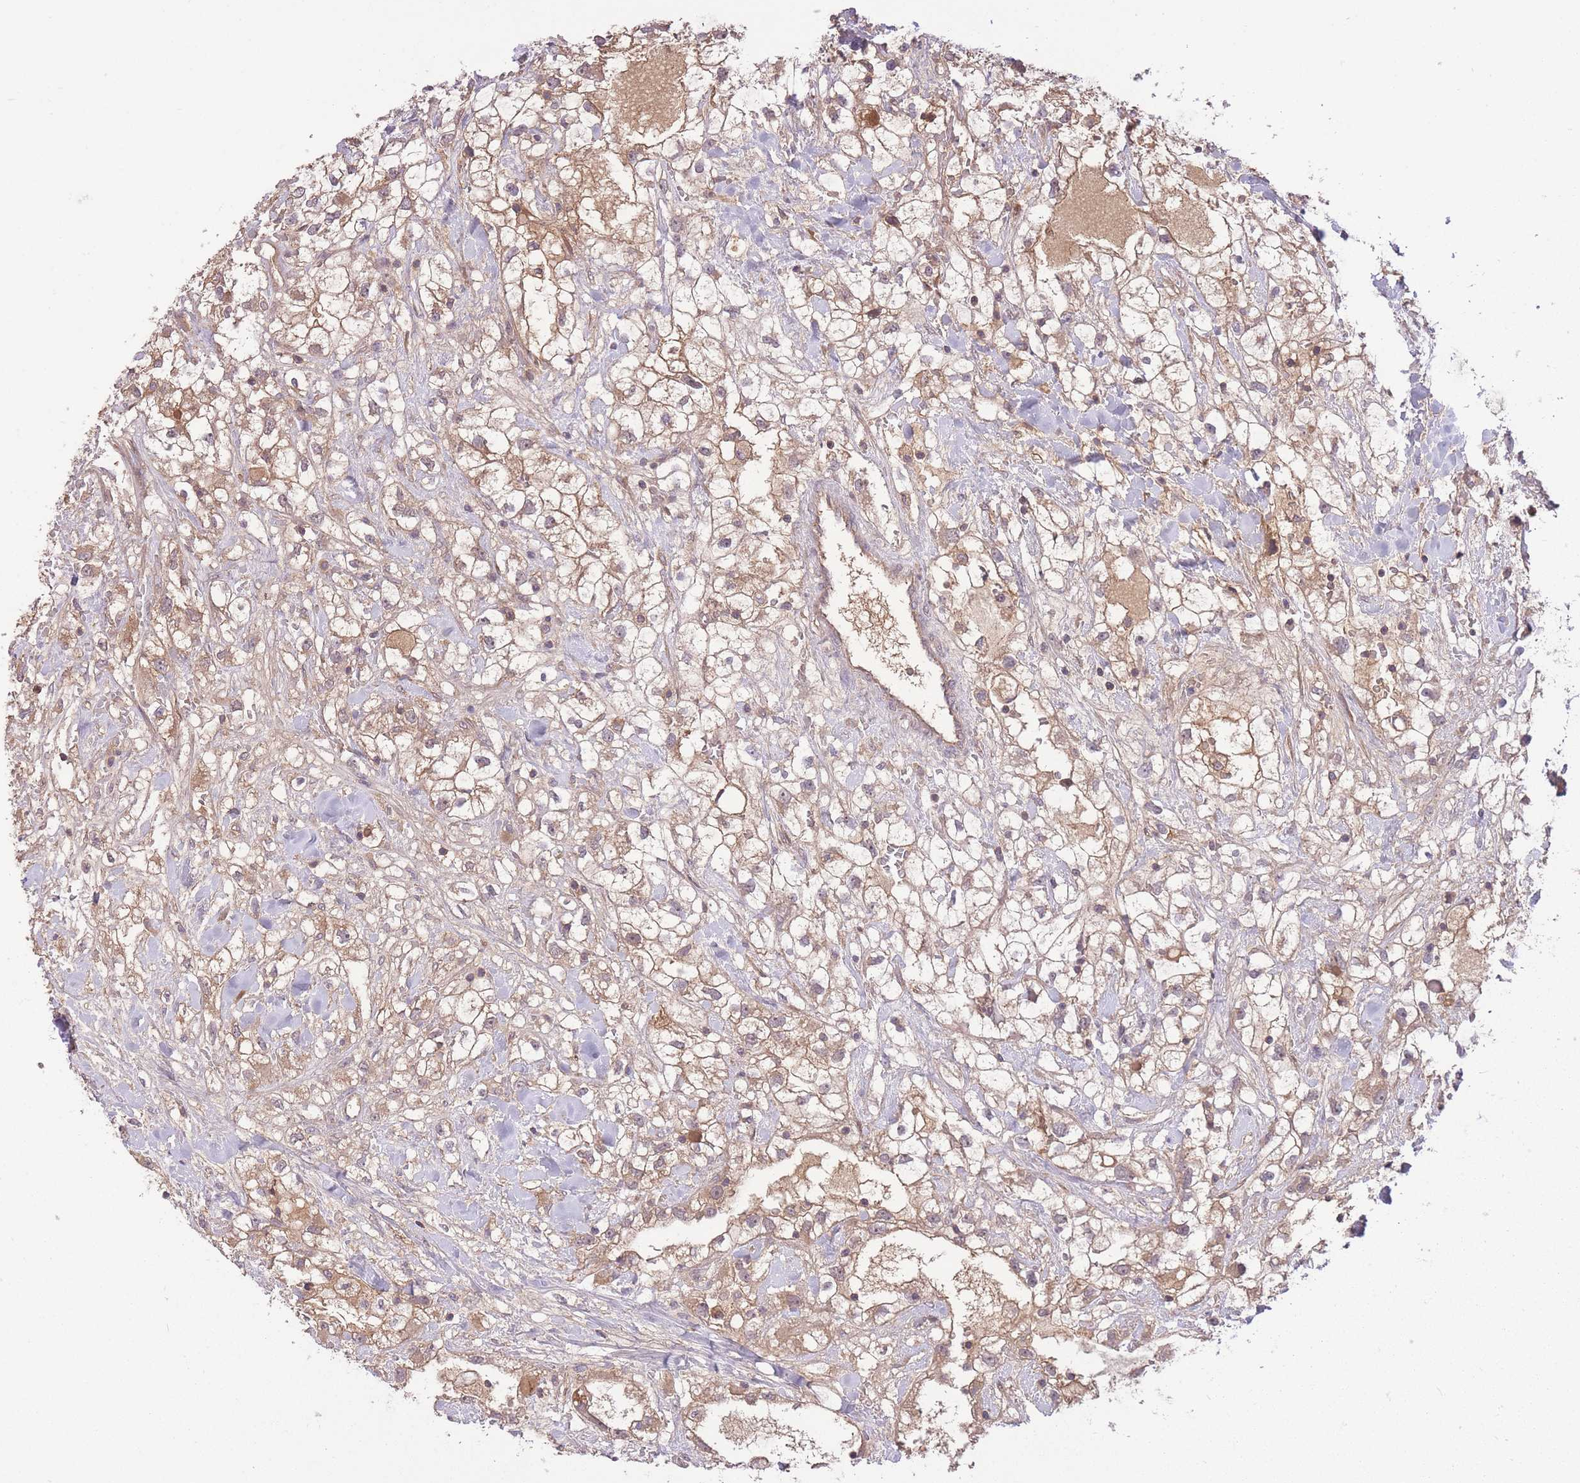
{"staining": {"intensity": "weak", "quantity": "25%-75%", "location": "cytoplasmic/membranous"}, "tissue": "renal cancer", "cell_type": "Tumor cells", "image_type": "cancer", "snomed": [{"axis": "morphology", "description": "Adenocarcinoma, NOS"}, {"axis": "topography", "description": "Kidney"}], "caption": "Protein expression analysis of human renal adenocarcinoma reveals weak cytoplasmic/membranous expression in approximately 25%-75% of tumor cells.", "gene": "POLR3F", "patient": {"sex": "male", "age": 59}}